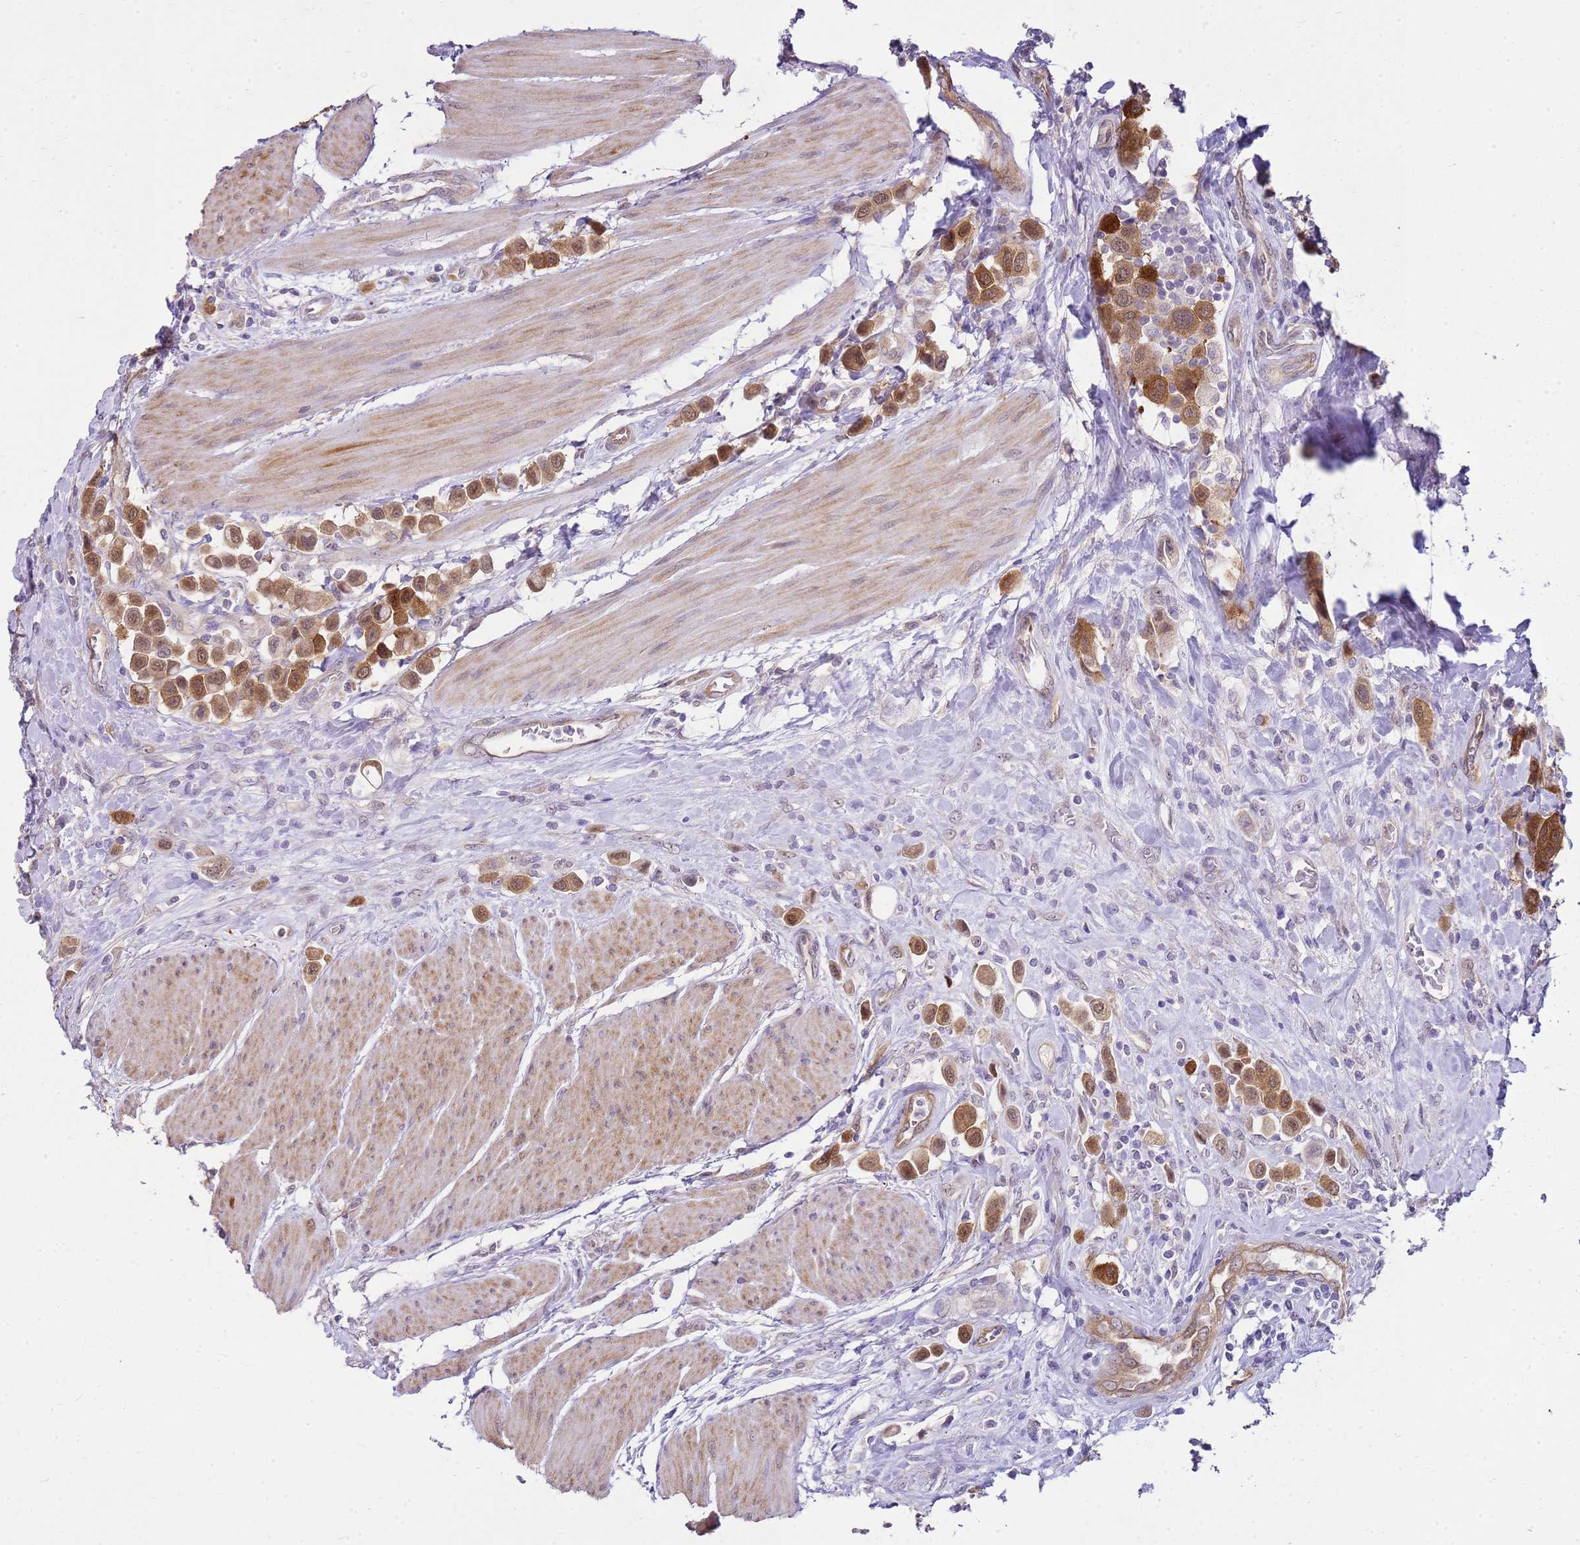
{"staining": {"intensity": "moderate", "quantity": ">75%", "location": "cytoplasmic/membranous"}, "tissue": "urothelial cancer", "cell_type": "Tumor cells", "image_type": "cancer", "snomed": [{"axis": "morphology", "description": "Urothelial carcinoma, High grade"}, {"axis": "topography", "description": "Urinary bladder"}], "caption": "Protein staining of high-grade urothelial carcinoma tissue demonstrates moderate cytoplasmic/membranous positivity in approximately >75% of tumor cells.", "gene": "HSPB1", "patient": {"sex": "male", "age": 50}}